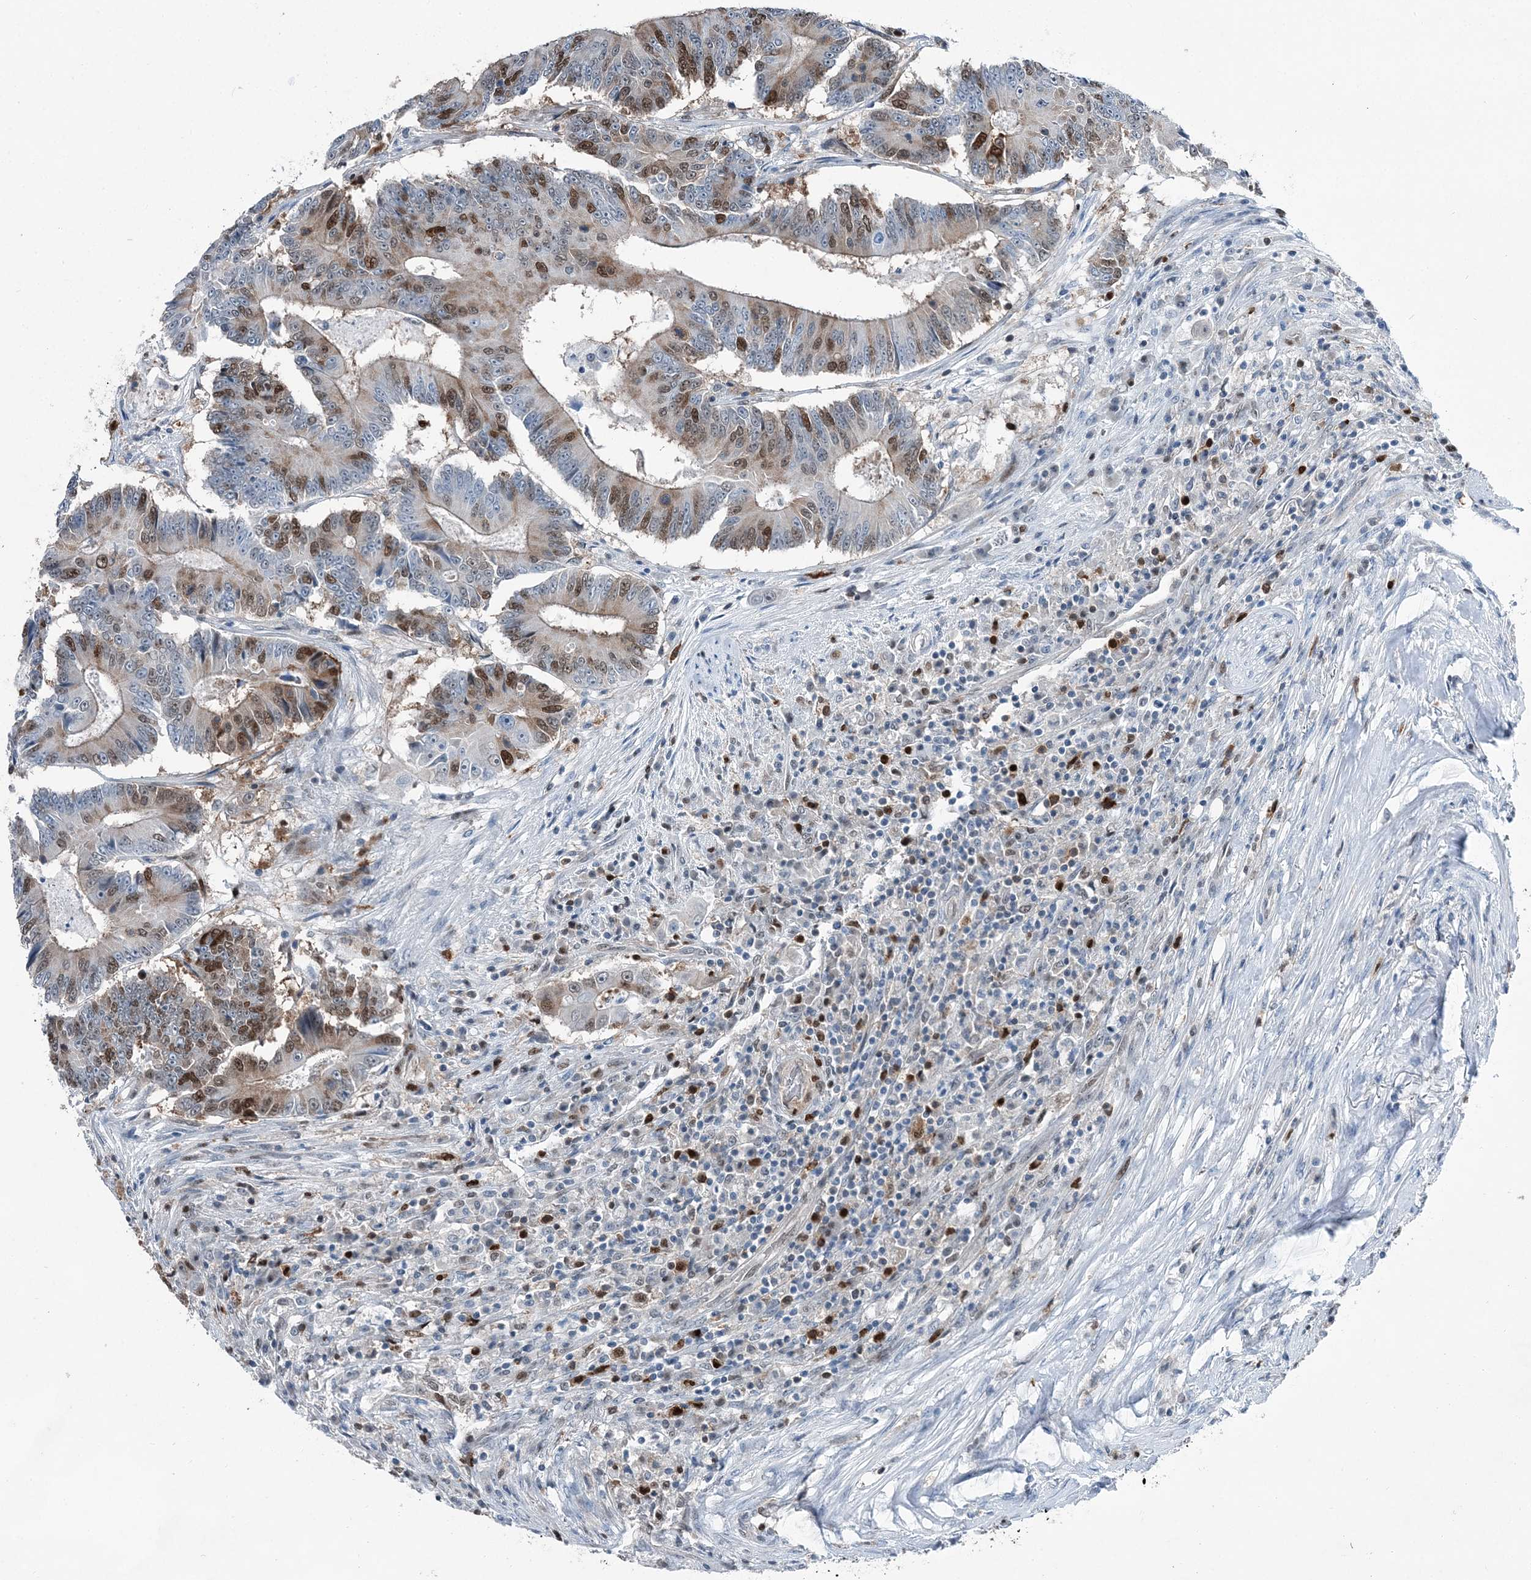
{"staining": {"intensity": "moderate", "quantity": "<25%", "location": "nuclear"}, "tissue": "colorectal cancer", "cell_type": "Tumor cells", "image_type": "cancer", "snomed": [{"axis": "morphology", "description": "Adenocarcinoma, NOS"}, {"axis": "topography", "description": "Colon"}], "caption": "About <25% of tumor cells in colorectal cancer (adenocarcinoma) reveal moderate nuclear protein staining as visualized by brown immunohistochemical staining.", "gene": "HAT1", "patient": {"sex": "male", "age": 83}}